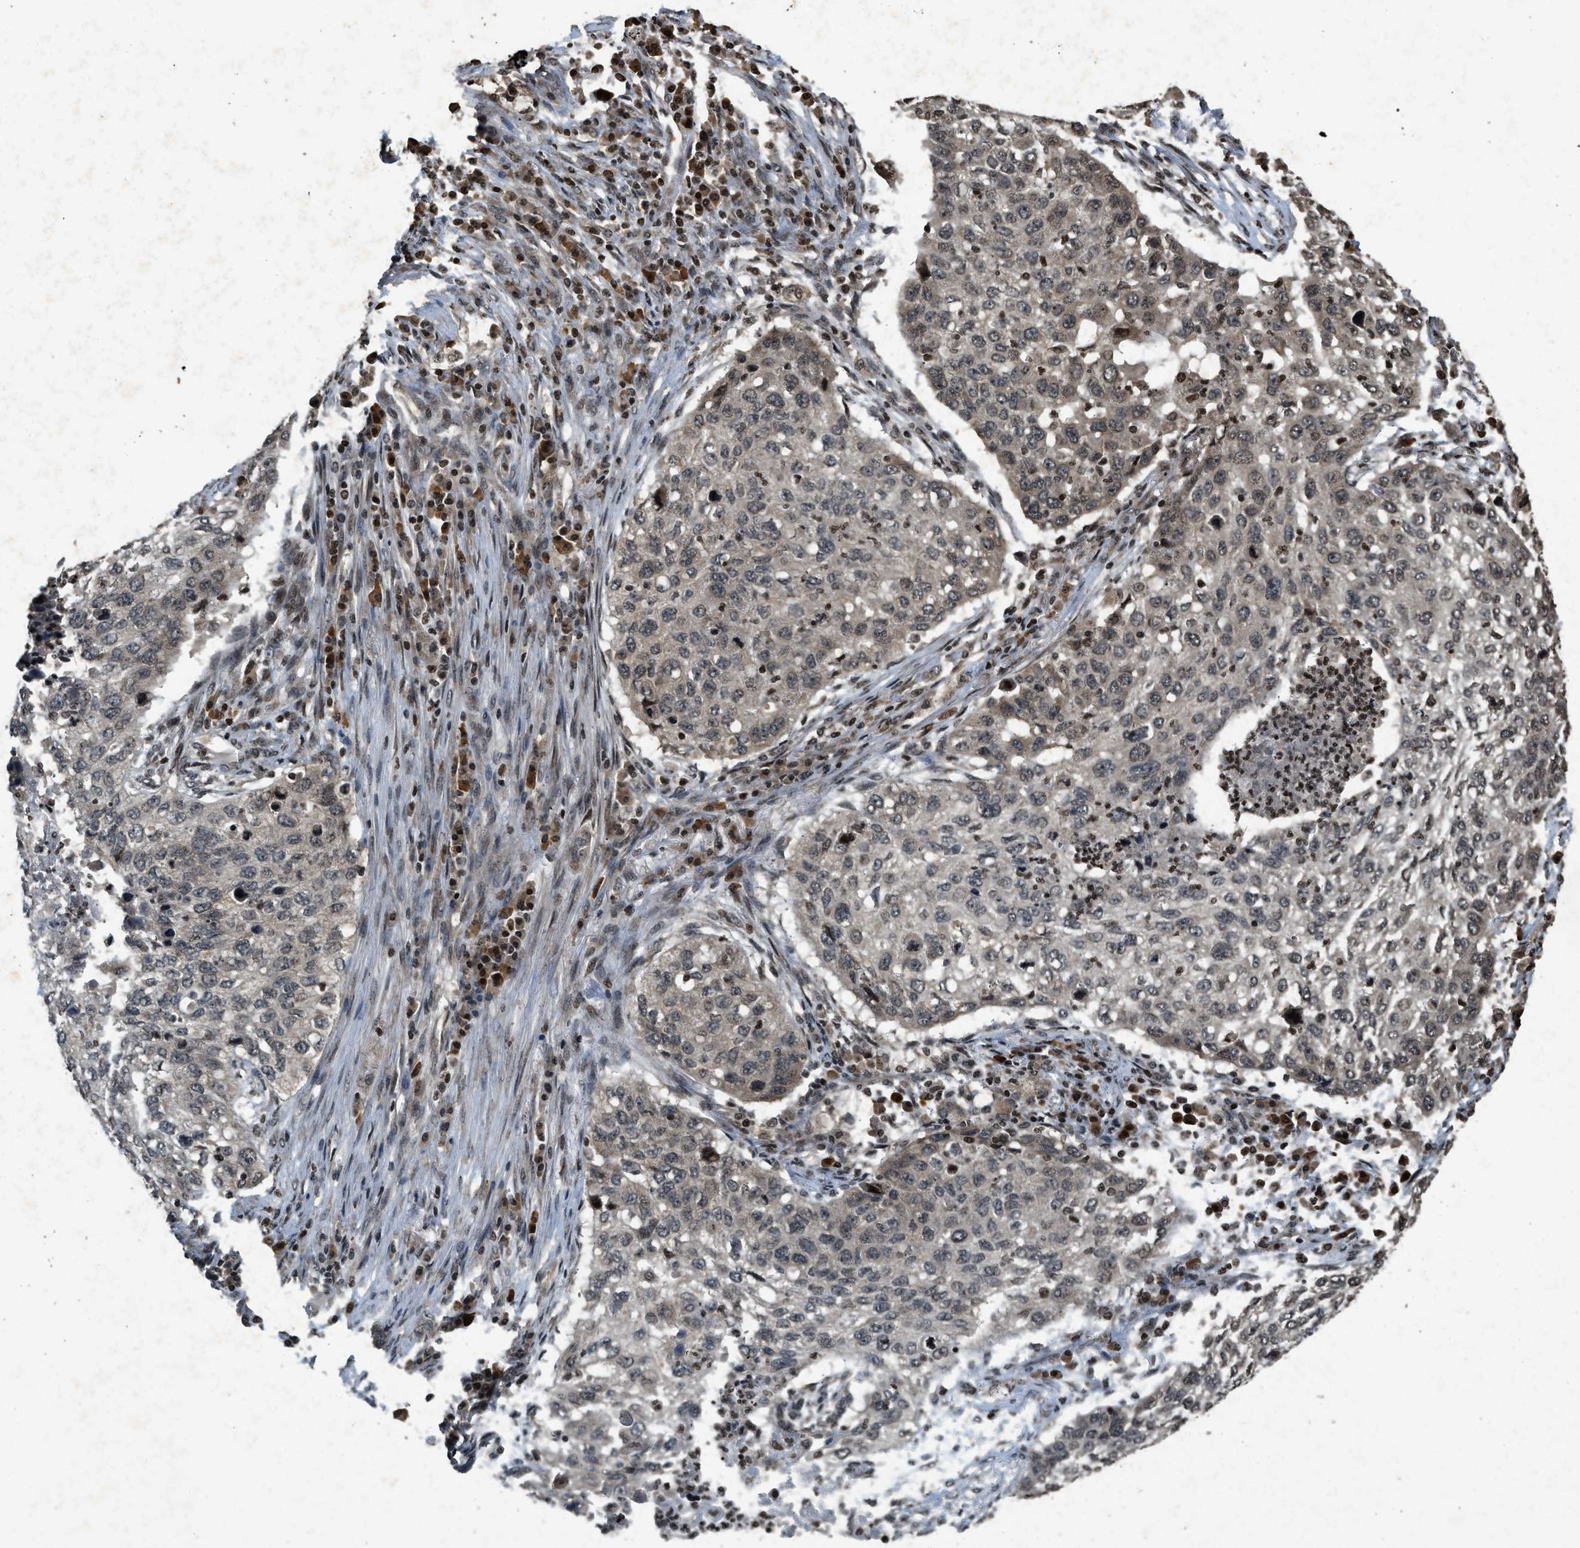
{"staining": {"intensity": "moderate", "quantity": "25%-75%", "location": "cytoplasmic/membranous,nuclear"}, "tissue": "lung cancer", "cell_type": "Tumor cells", "image_type": "cancer", "snomed": [{"axis": "morphology", "description": "Squamous cell carcinoma, NOS"}, {"axis": "topography", "description": "Lung"}], "caption": "IHC micrograph of squamous cell carcinoma (lung) stained for a protein (brown), which reveals medium levels of moderate cytoplasmic/membranous and nuclear expression in about 25%-75% of tumor cells.", "gene": "SIAH1", "patient": {"sex": "female", "age": 63}}